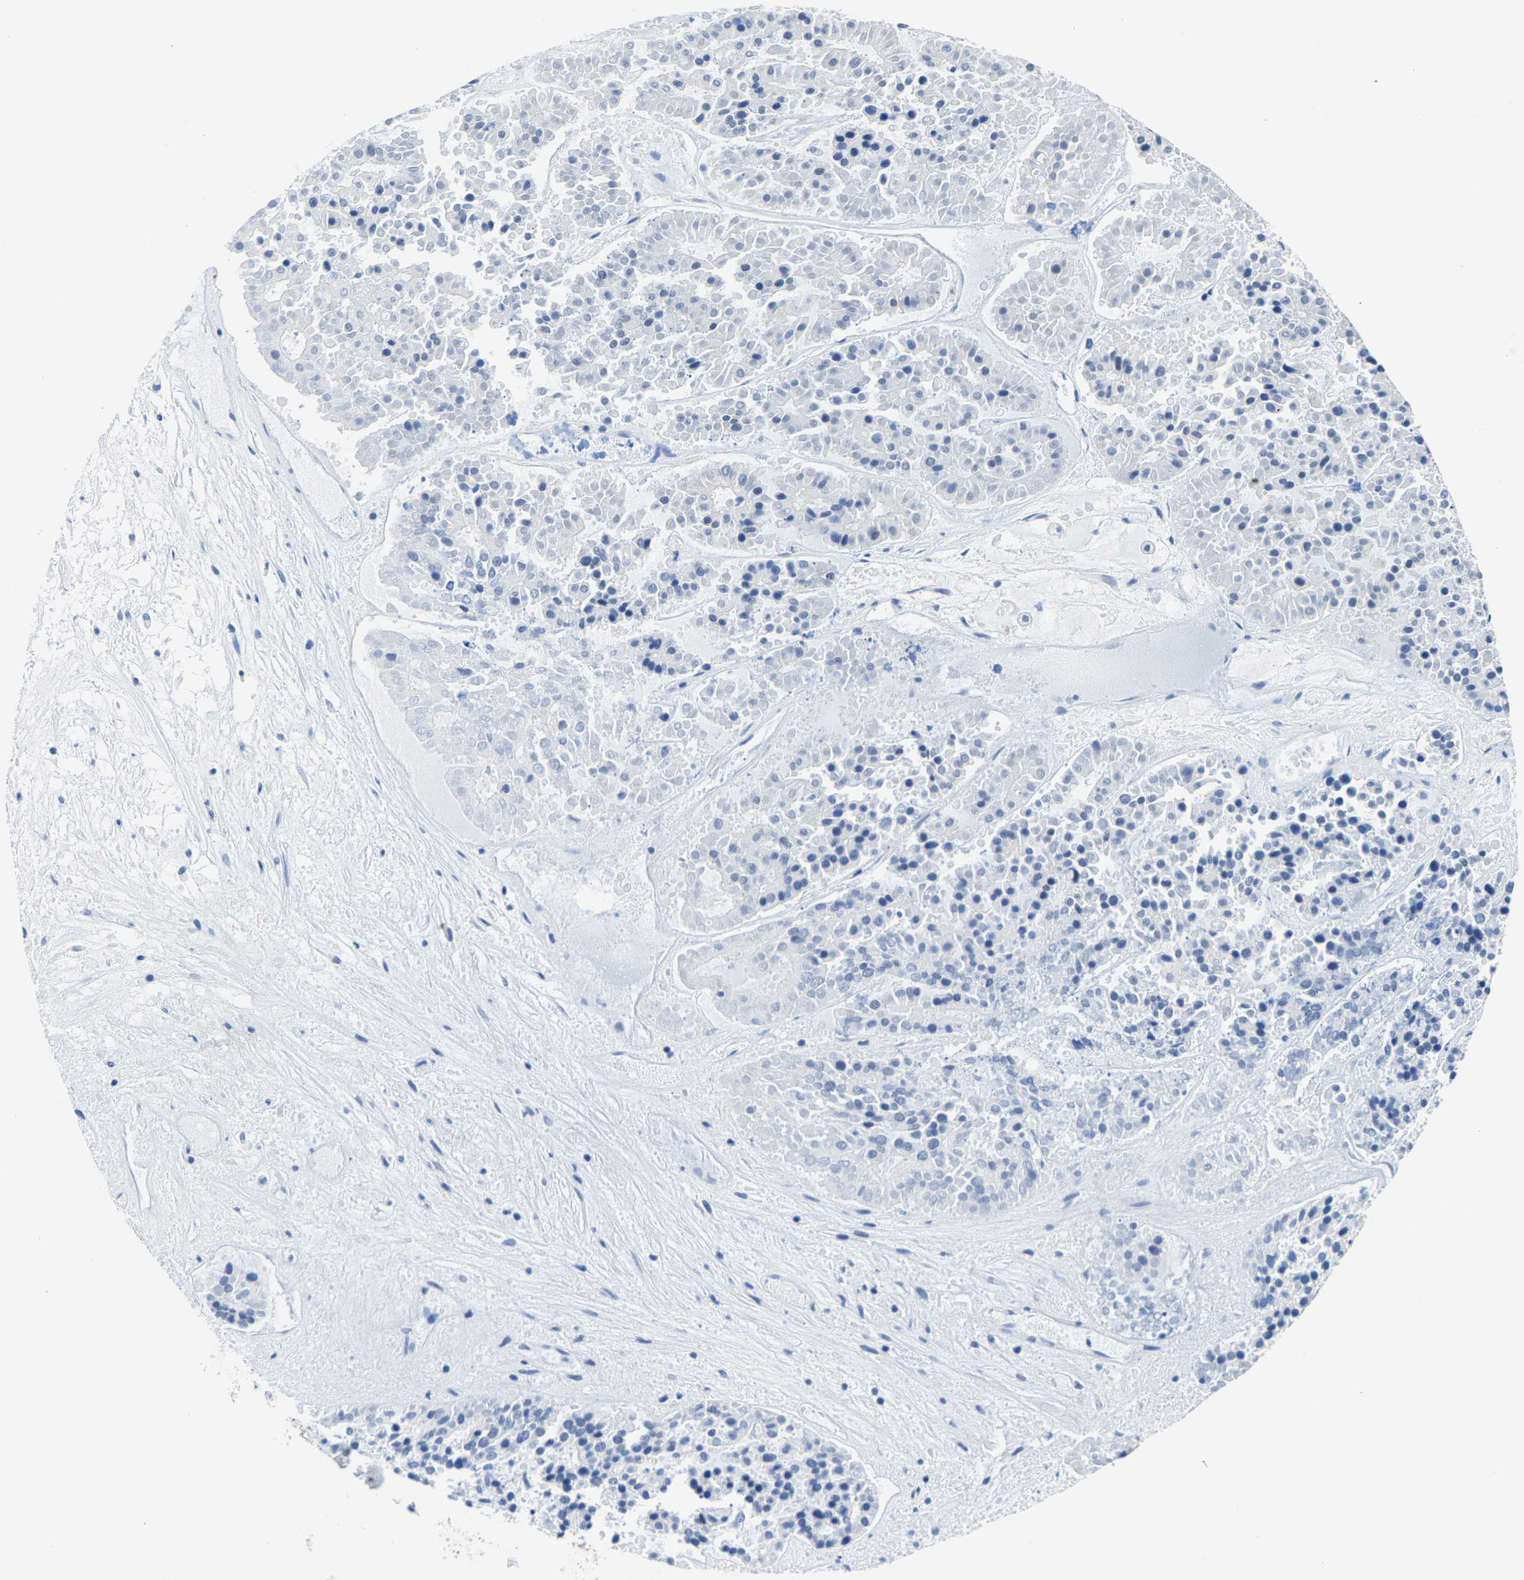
{"staining": {"intensity": "negative", "quantity": "none", "location": "none"}, "tissue": "pancreatic cancer", "cell_type": "Tumor cells", "image_type": "cancer", "snomed": [{"axis": "morphology", "description": "Adenocarcinoma, NOS"}, {"axis": "topography", "description": "Pancreas"}], "caption": "The photomicrograph displays no staining of tumor cells in adenocarcinoma (pancreatic). The staining is performed using DAB (3,3'-diaminobenzidine) brown chromogen with nuclei counter-stained in using hematoxylin.", "gene": "SSH3", "patient": {"sex": "male", "age": 50}}